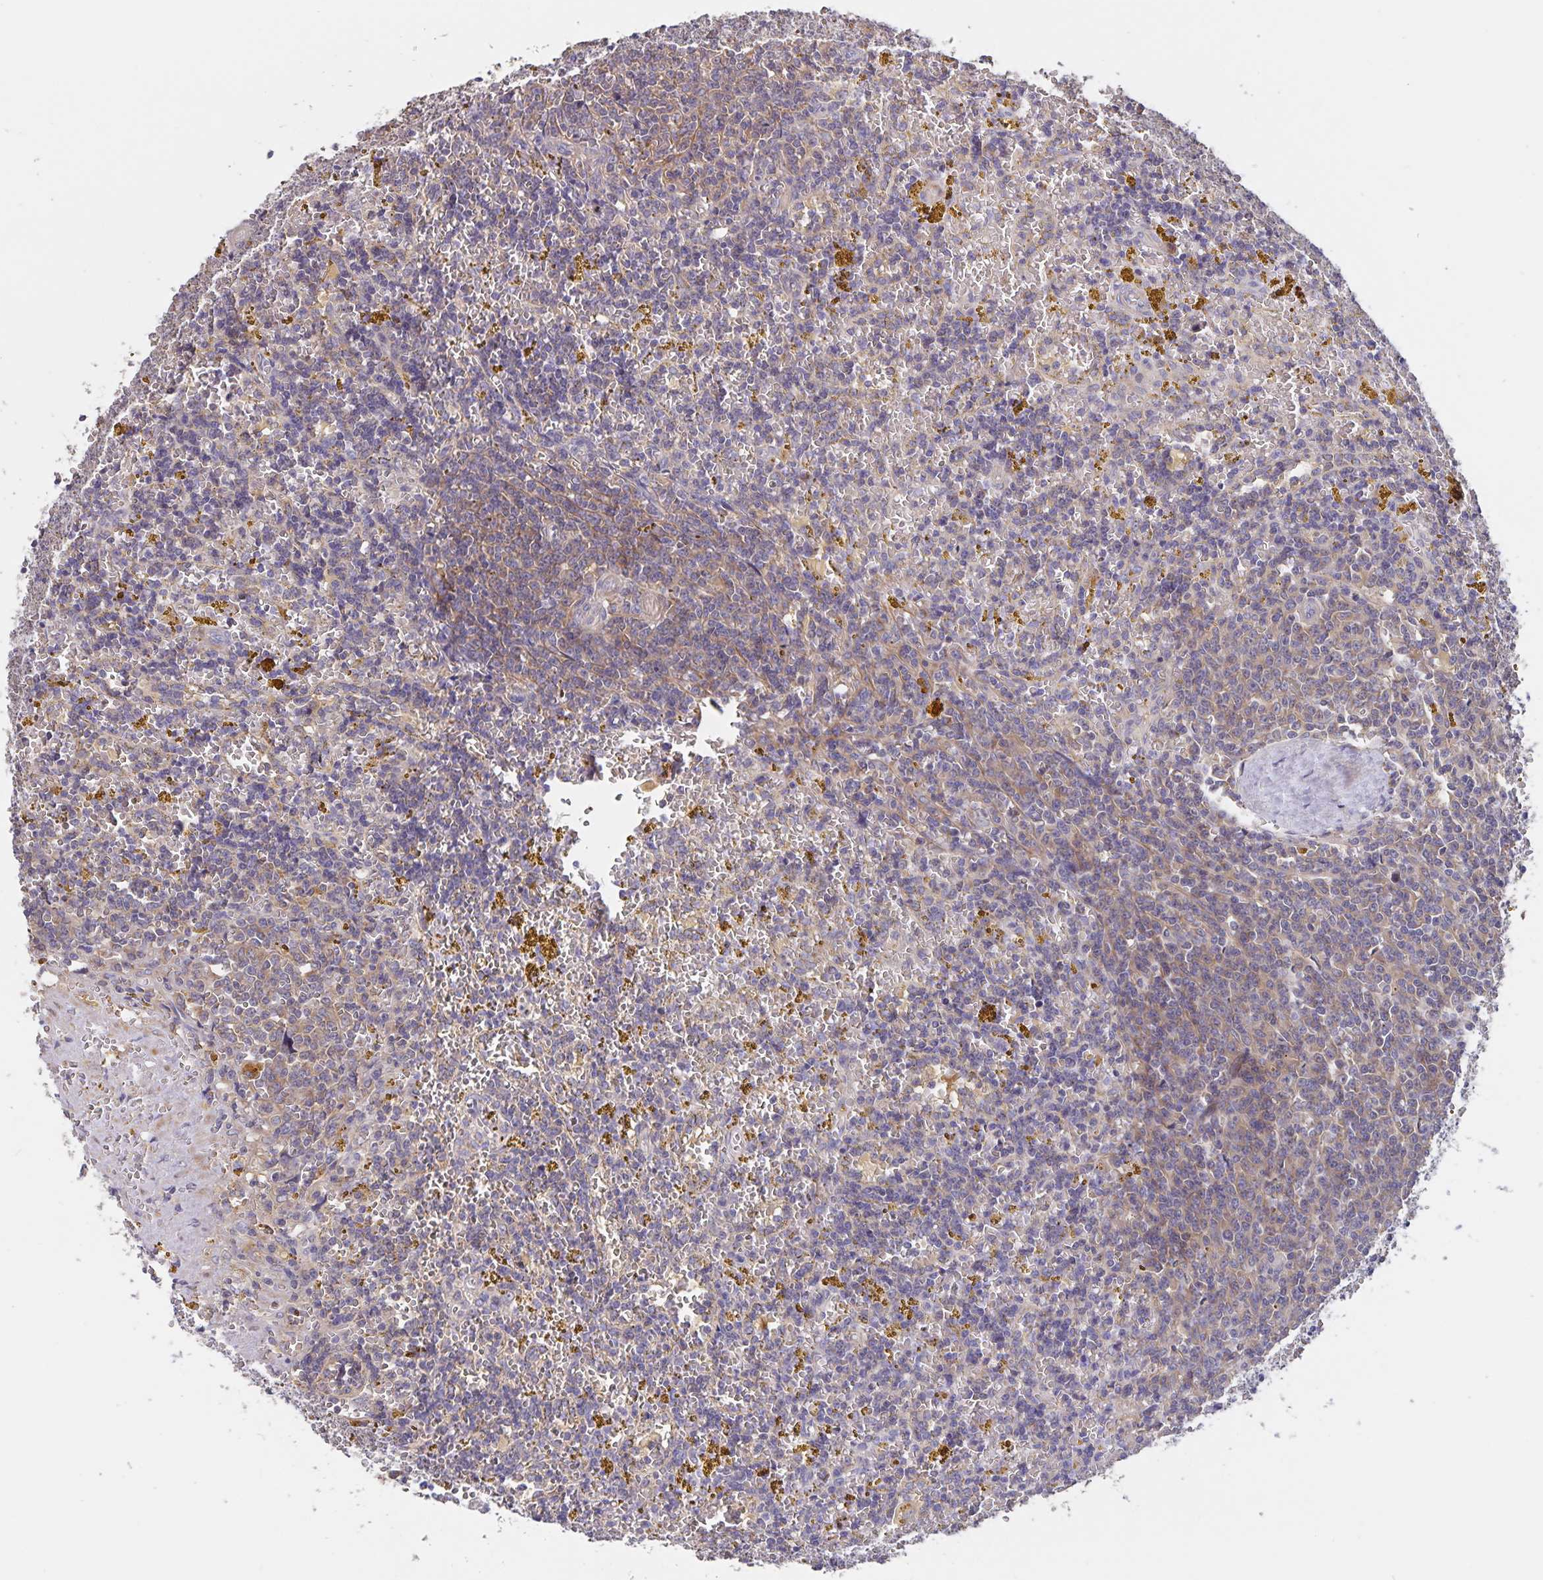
{"staining": {"intensity": "weak", "quantity": "<25%", "location": "cytoplasmic/membranous"}, "tissue": "lymphoma", "cell_type": "Tumor cells", "image_type": "cancer", "snomed": [{"axis": "morphology", "description": "Malignant lymphoma, non-Hodgkin's type, Low grade"}, {"axis": "topography", "description": "Spleen"}, {"axis": "topography", "description": "Lymph node"}], "caption": "Protein analysis of malignant lymphoma, non-Hodgkin's type (low-grade) displays no significant staining in tumor cells.", "gene": "FBXL16", "patient": {"sex": "female", "age": 66}}